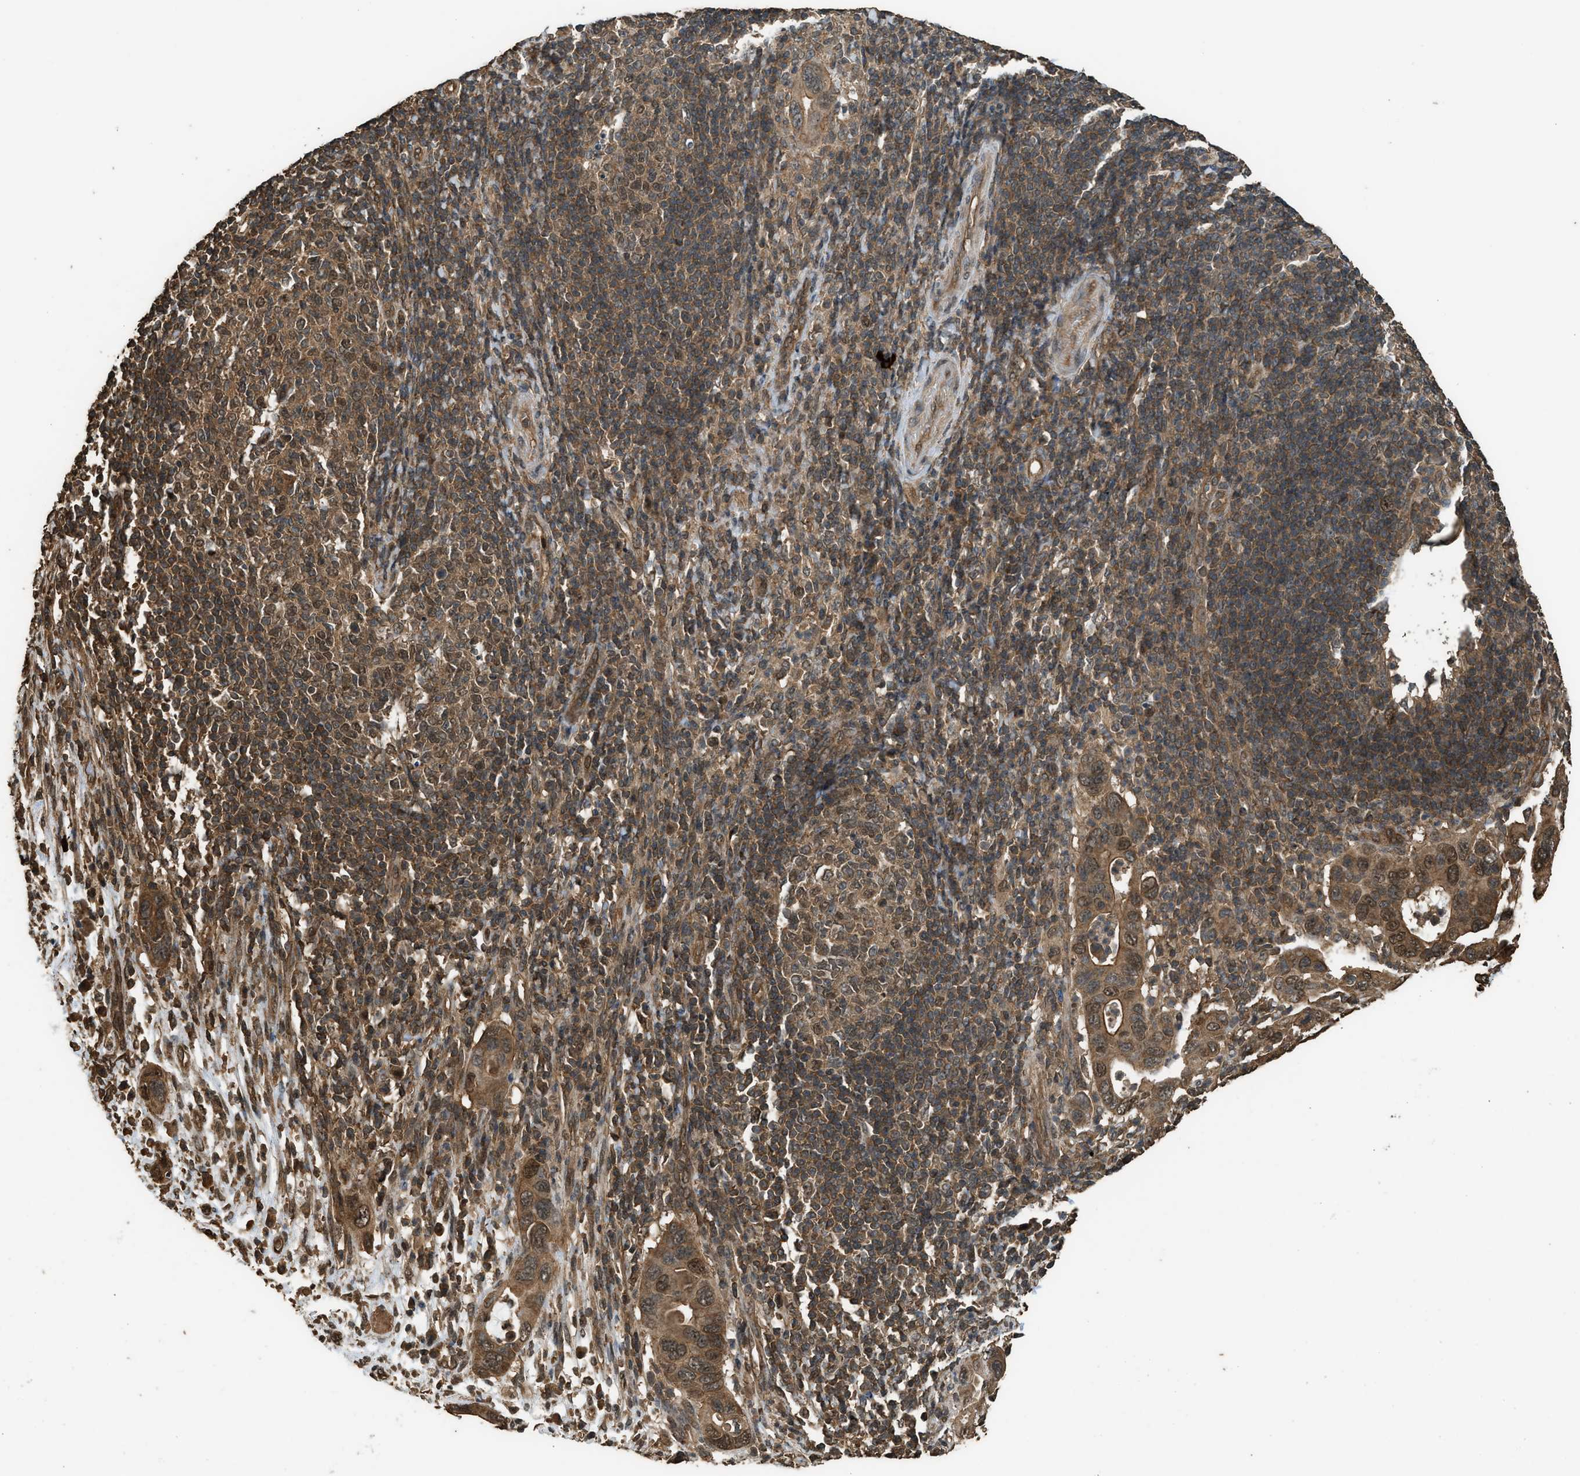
{"staining": {"intensity": "strong", "quantity": ">75%", "location": "cytoplasmic/membranous"}, "tissue": "pancreatic cancer", "cell_type": "Tumor cells", "image_type": "cancer", "snomed": [{"axis": "morphology", "description": "Adenocarcinoma, NOS"}, {"axis": "topography", "description": "Pancreas"}], "caption": "Immunohistochemistry of human pancreatic cancer (adenocarcinoma) exhibits high levels of strong cytoplasmic/membranous staining in approximately >75% of tumor cells. Using DAB (brown) and hematoxylin (blue) stains, captured at high magnification using brightfield microscopy.", "gene": "MYBL2", "patient": {"sex": "female", "age": 71}}